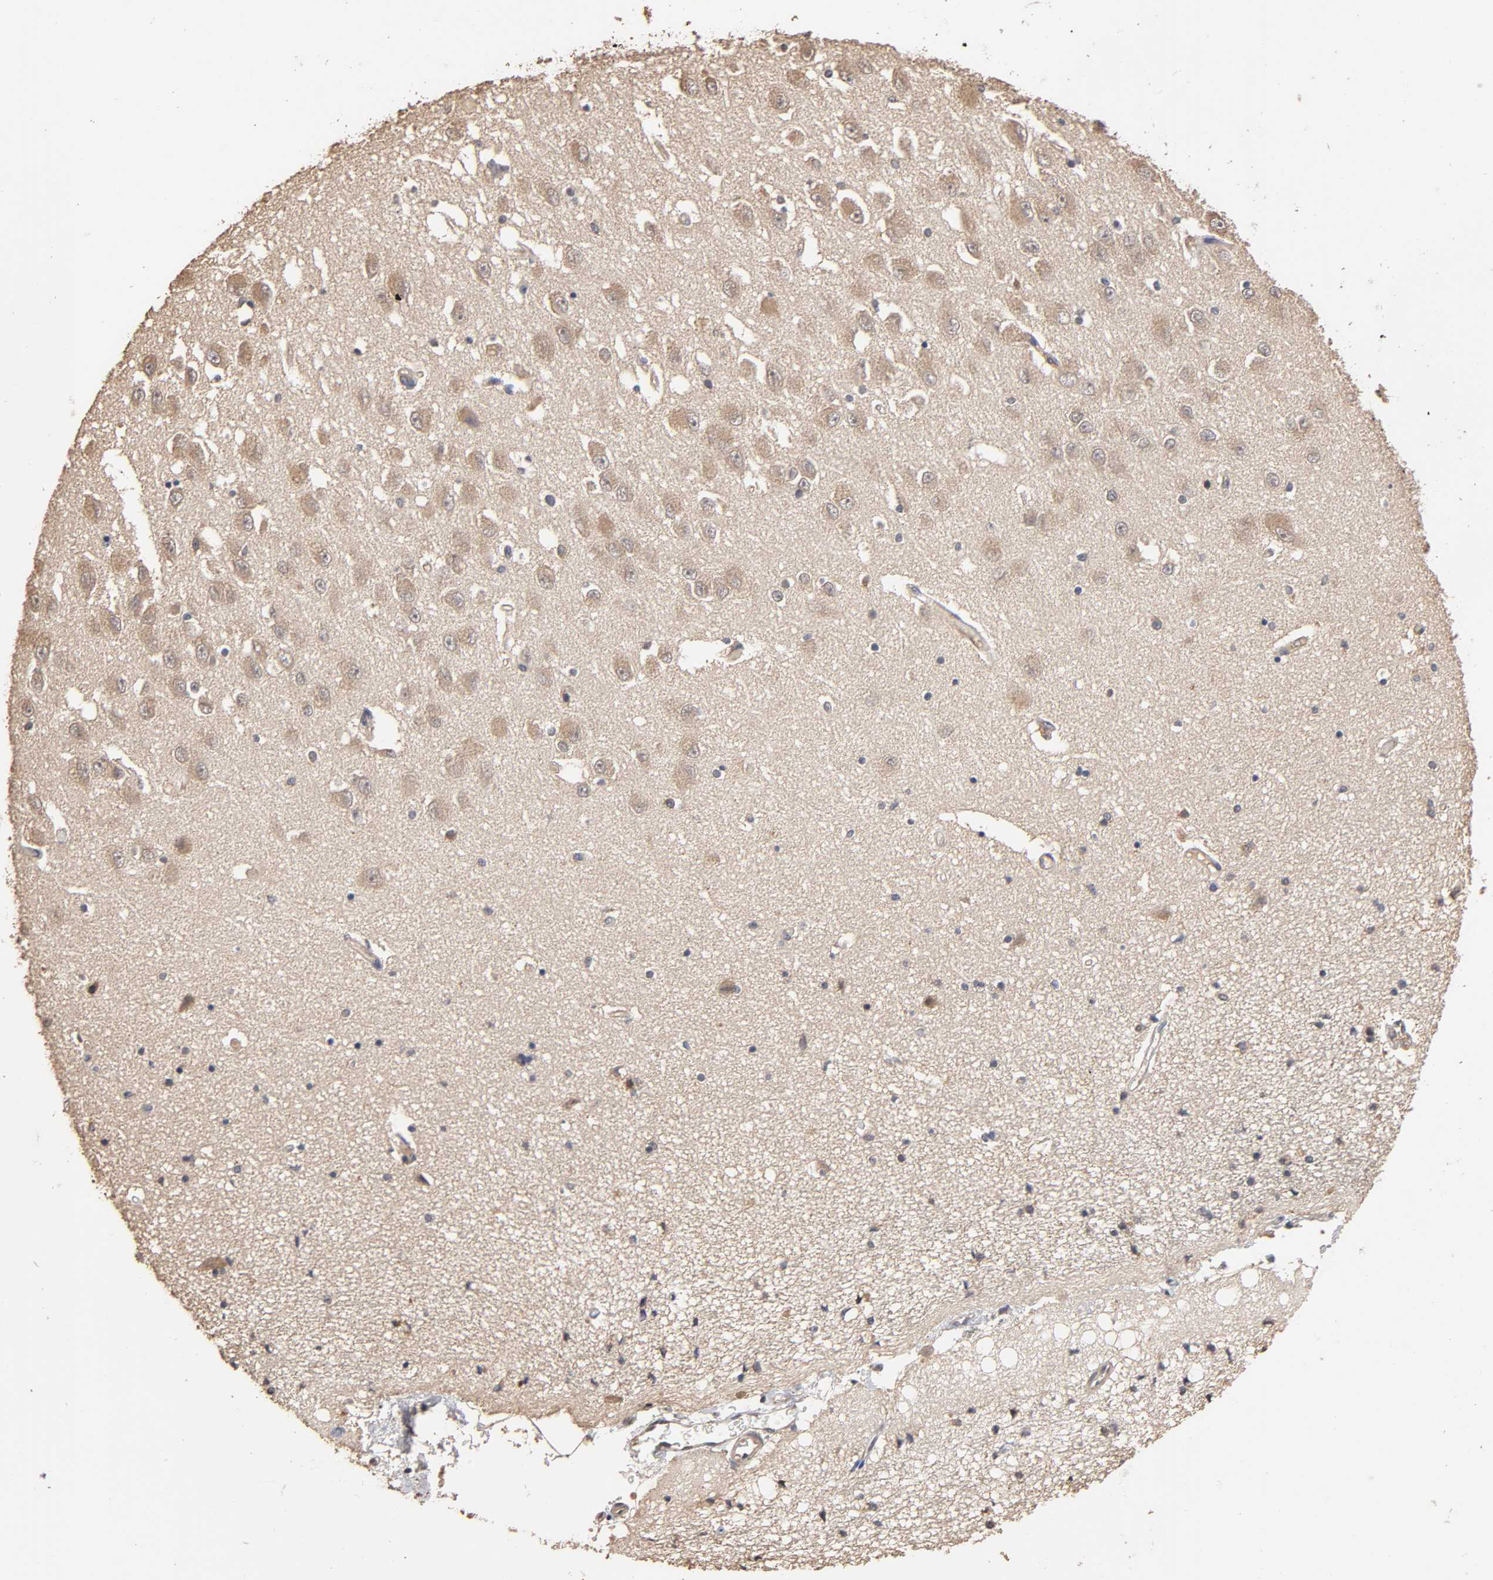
{"staining": {"intensity": "weak", "quantity": "25%-75%", "location": "cytoplasmic/membranous"}, "tissue": "hippocampus", "cell_type": "Glial cells", "image_type": "normal", "snomed": [{"axis": "morphology", "description": "Normal tissue, NOS"}, {"axis": "topography", "description": "Hippocampus"}], "caption": "A high-resolution histopathology image shows immunohistochemistry staining of normal hippocampus, which exhibits weak cytoplasmic/membranous expression in approximately 25%-75% of glial cells.", "gene": "ARHGEF7", "patient": {"sex": "female", "age": 54}}